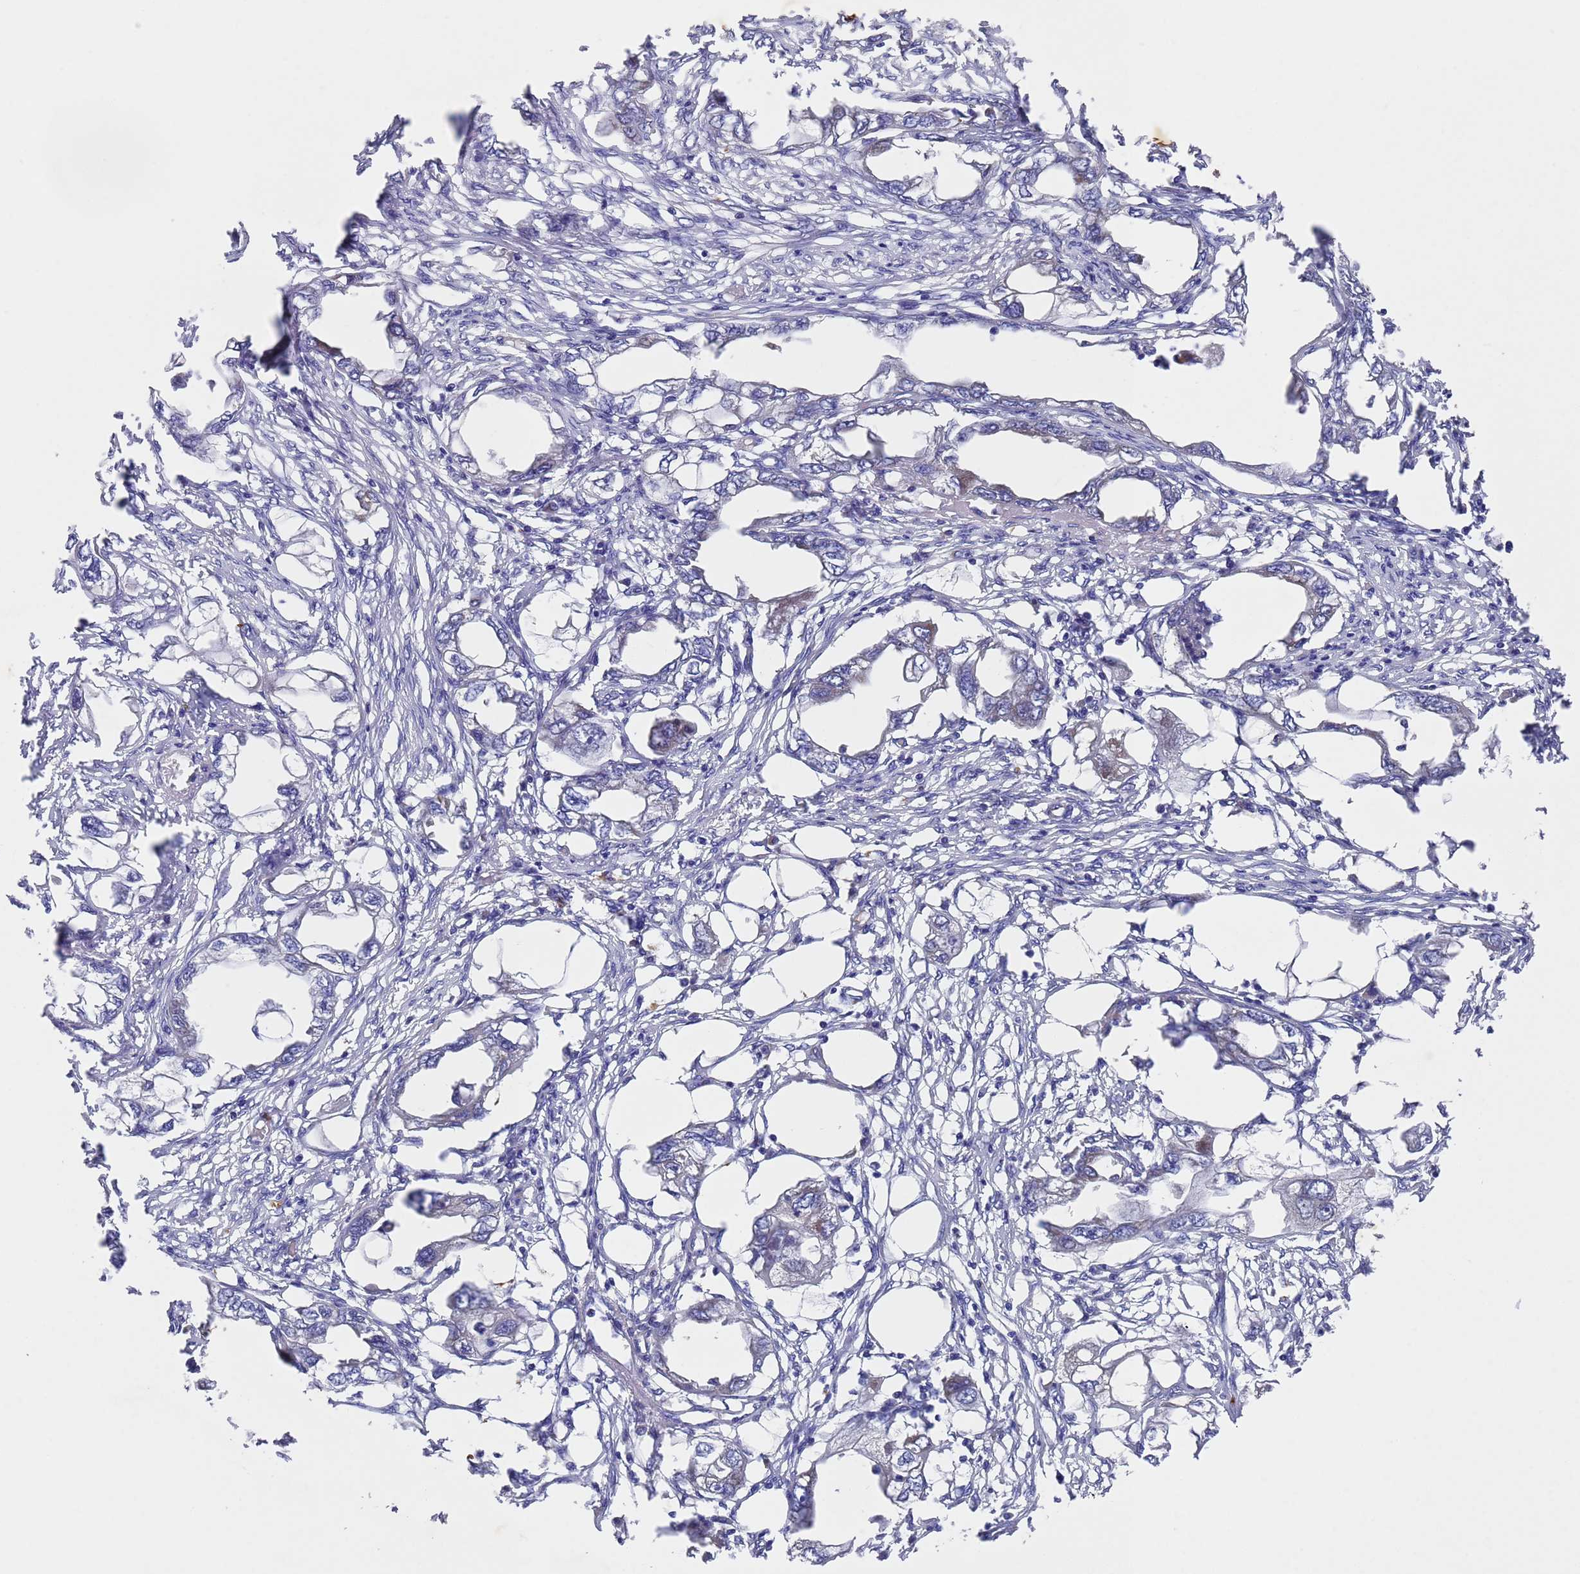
{"staining": {"intensity": "negative", "quantity": "none", "location": "none"}, "tissue": "endometrial cancer", "cell_type": "Tumor cells", "image_type": "cancer", "snomed": [{"axis": "morphology", "description": "Adenocarcinoma, NOS"}, {"axis": "morphology", "description": "Adenocarcinoma, metastatic, NOS"}, {"axis": "topography", "description": "Adipose tissue"}, {"axis": "topography", "description": "Endometrium"}], "caption": "High magnification brightfield microscopy of adenocarcinoma (endometrial) stained with DAB (brown) and counterstained with hematoxylin (blue): tumor cells show no significant staining.", "gene": "DCAF12L2", "patient": {"sex": "female", "age": 67}}